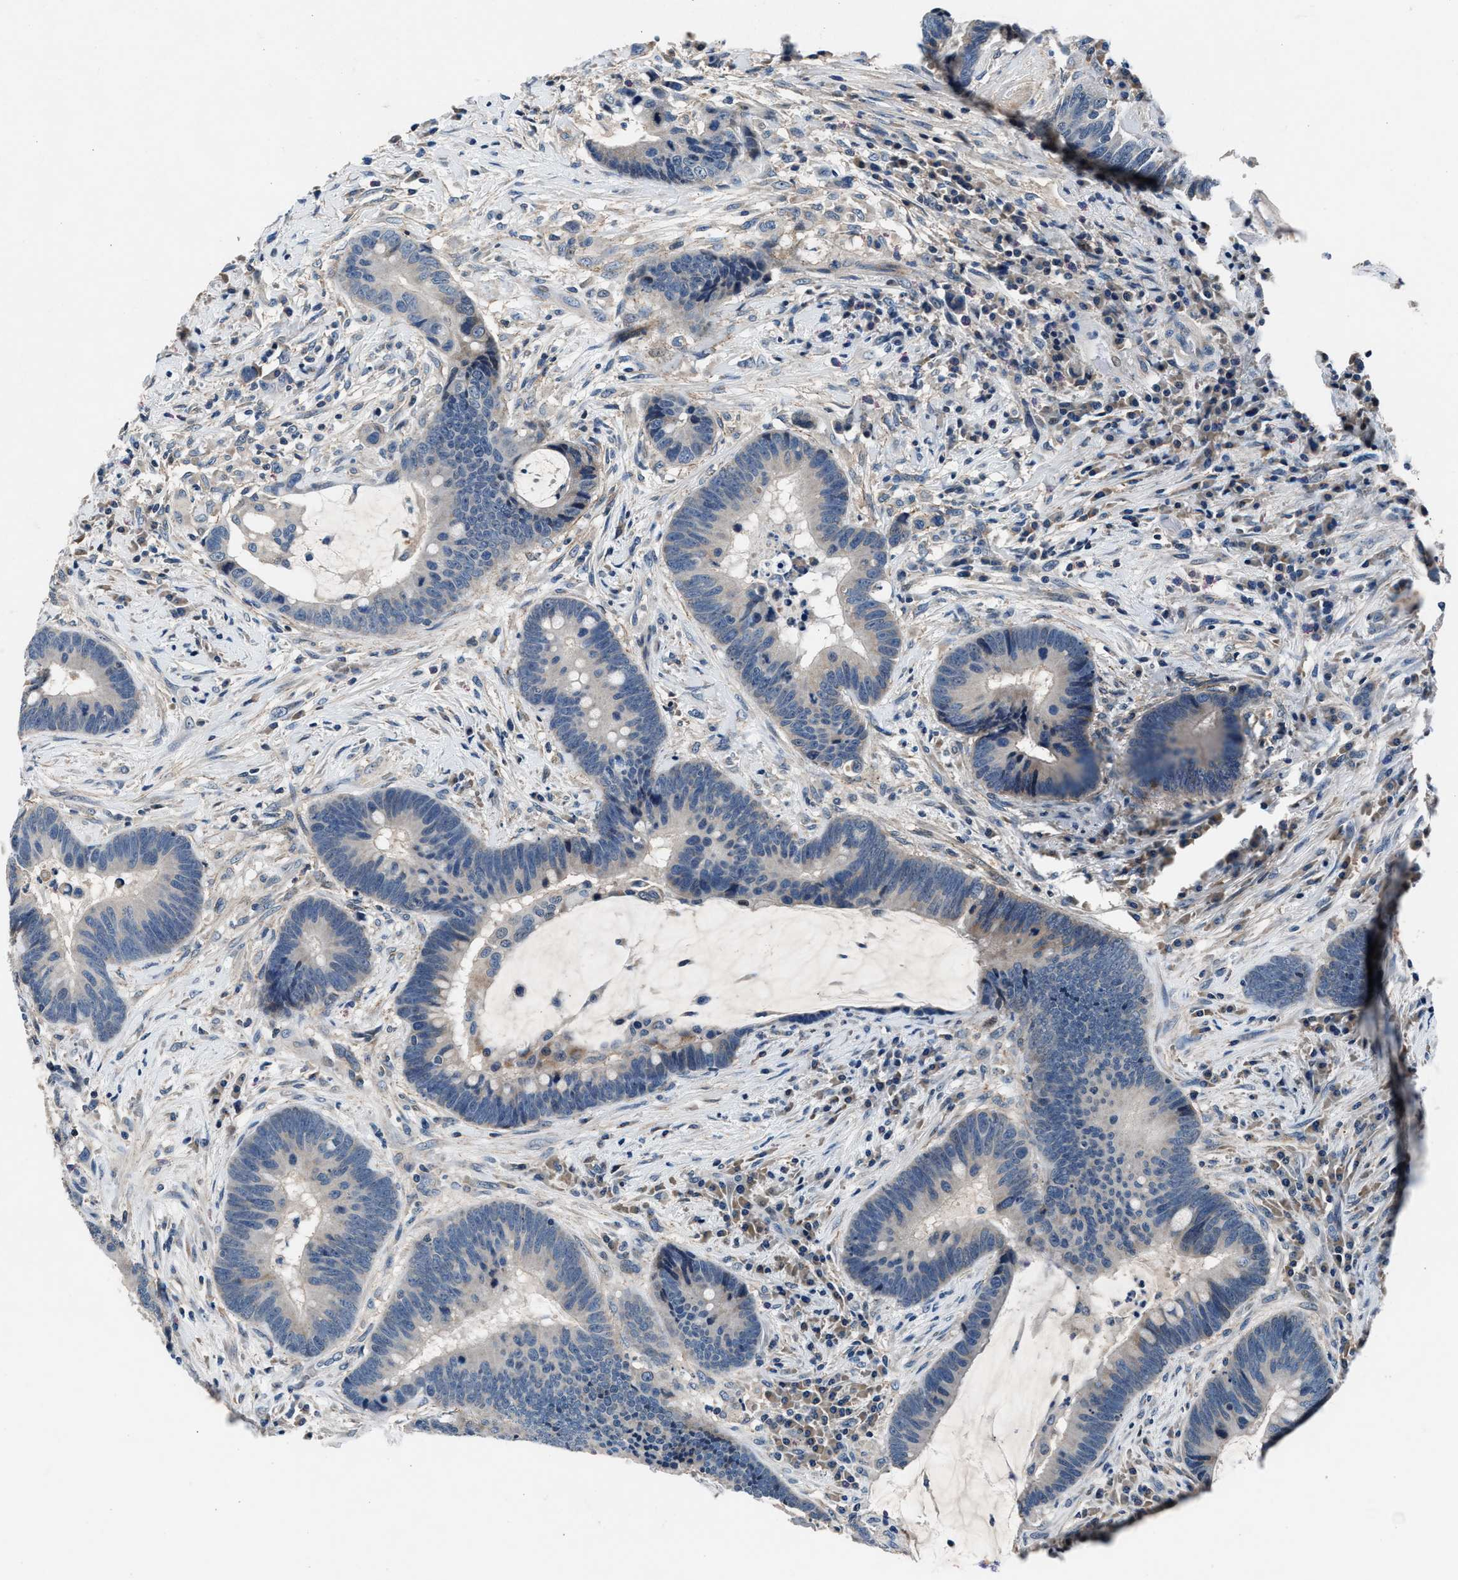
{"staining": {"intensity": "weak", "quantity": "<25%", "location": "cytoplasmic/membranous"}, "tissue": "colorectal cancer", "cell_type": "Tumor cells", "image_type": "cancer", "snomed": [{"axis": "morphology", "description": "Adenocarcinoma, NOS"}, {"axis": "topography", "description": "Rectum"}, {"axis": "topography", "description": "Anal"}], "caption": "Tumor cells are negative for protein expression in human adenocarcinoma (colorectal).", "gene": "DENND6B", "patient": {"sex": "female", "age": 89}}